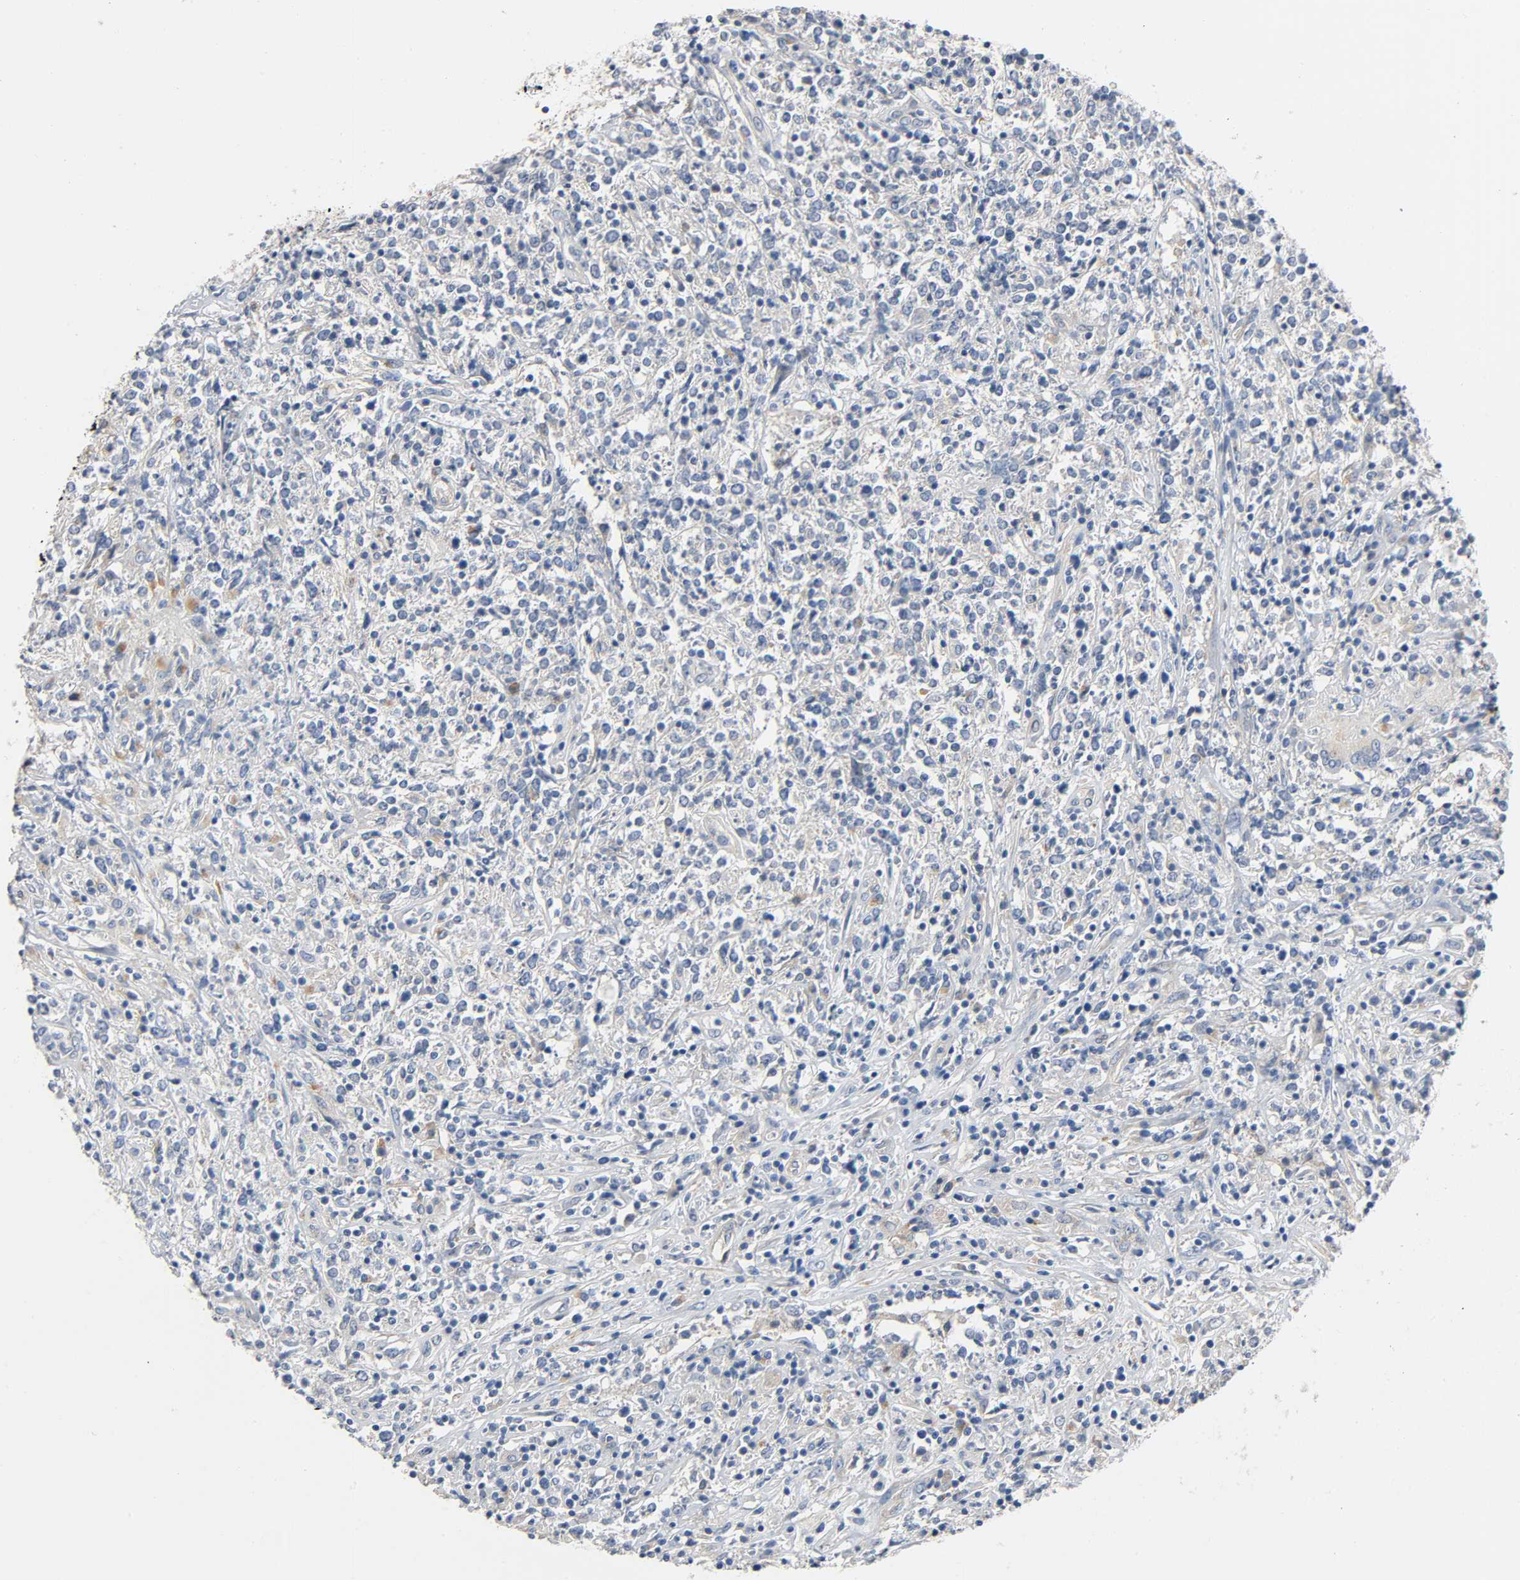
{"staining": {"intensity": "weak", "quantity": "25%-75%", "location": "cytoplasmic/membranous"}, "tissue": "lymphoma", "cell_type": "Tumor cells", "image_type": "cancer", "snomed": [{"axis": "morphology", "description": "Malignant lymphoma, non-Hodgkin's type, High grade"}, {"axis": "topography", "description": "Lymph node"}], "caption": "DAB (3,3'-diaminobenzidine) immunohistochemical staining of human malignant lymphoma, non-Hodgkin's type (high-grade) exhibits weak cytoplasmic/membranous protein expression in about 25%-75% of tumor cells. The staining is performed using DAB brown chromogen to label protein expression. The nuclei are counter-stained blue using hematoxylin.", "gene": "ARPC1A", "patient": {"sex": "female", "age": 84}}